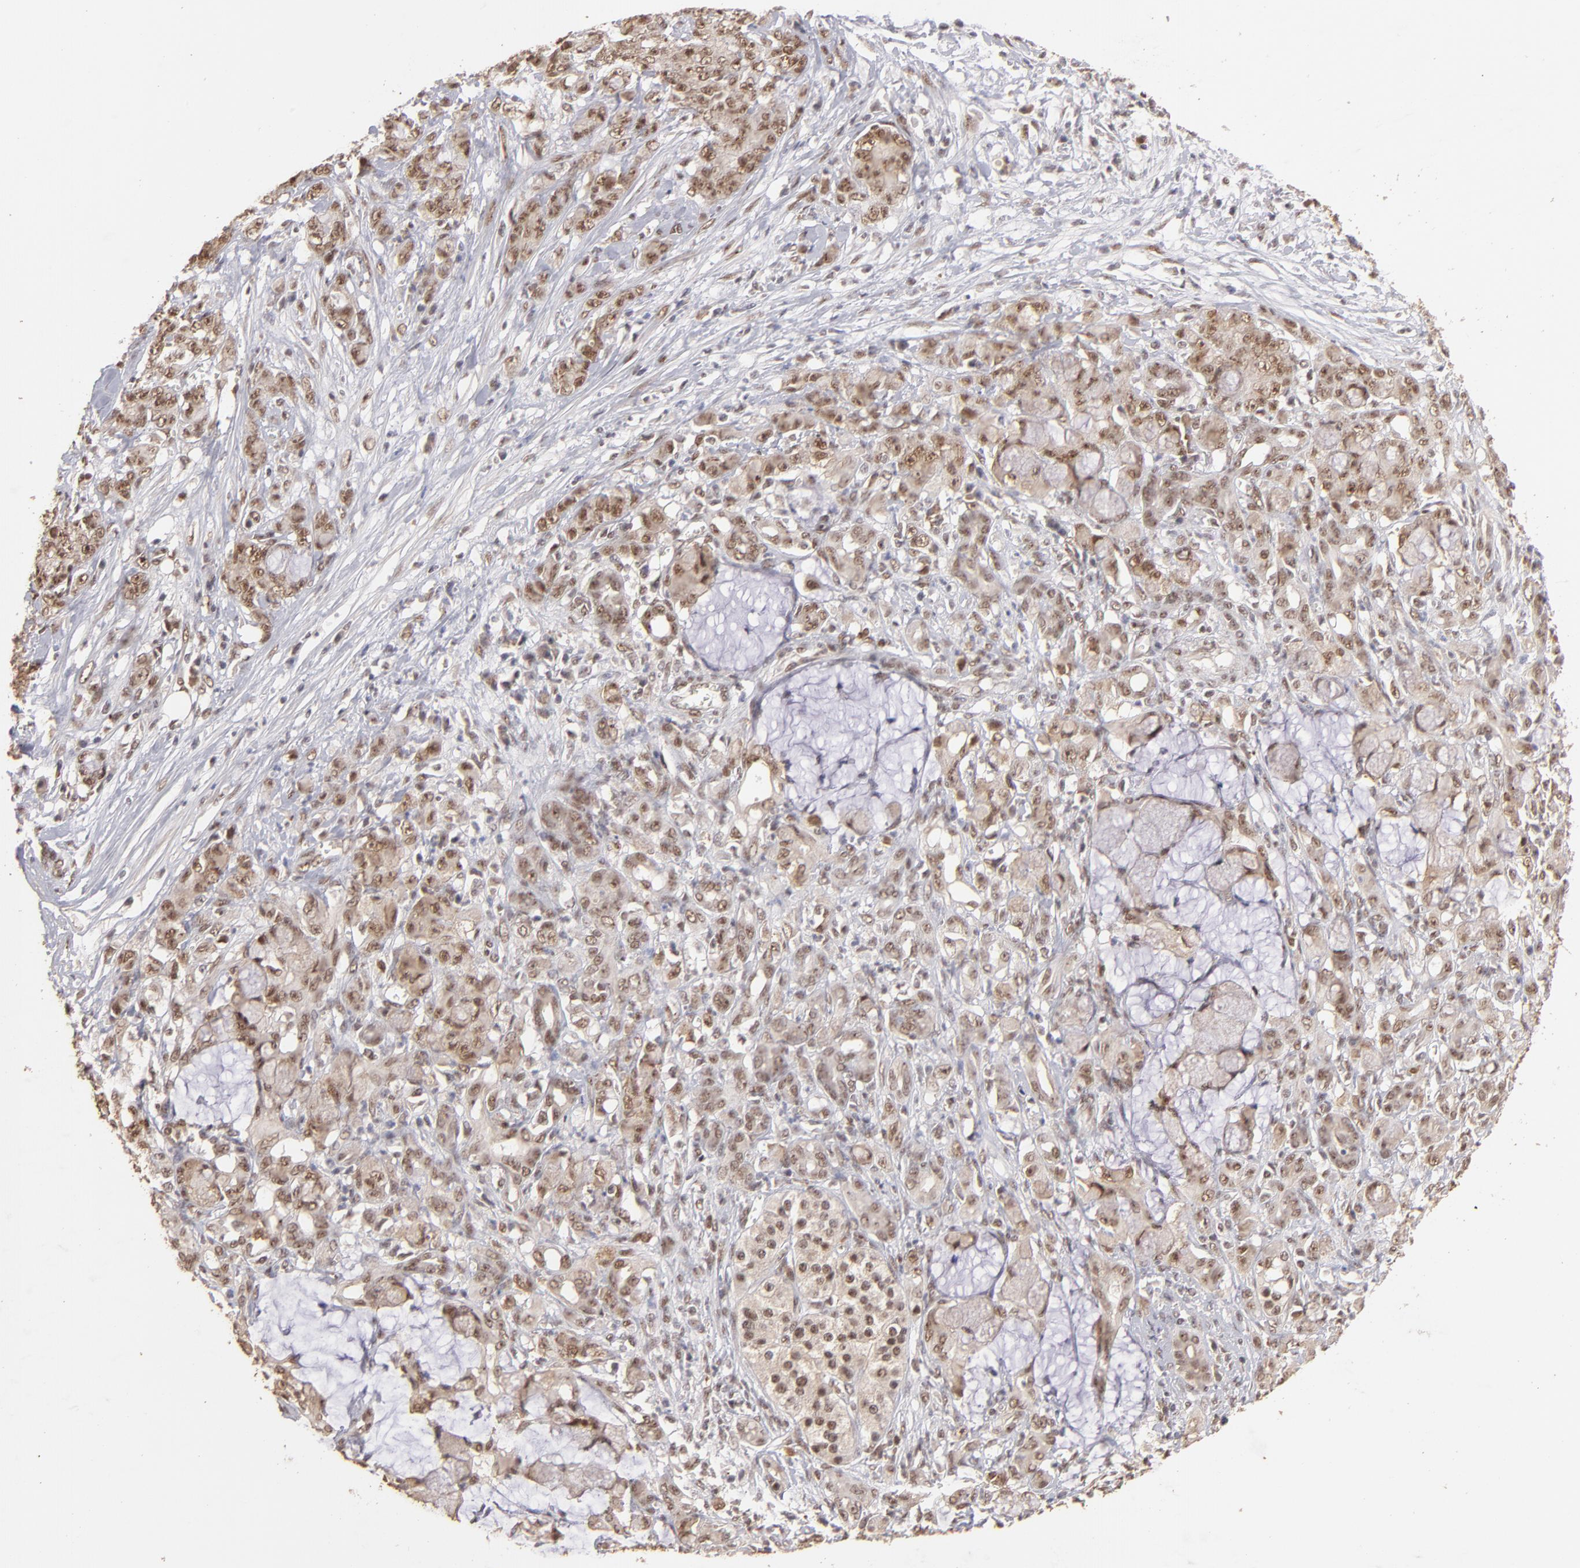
{"staining": {"intensity": "weak", "quantity": ">75%", "location": "cytoplasmic/membranous,nuclear"}, "tissue": "pancreatic cancer", "cell_type": "Tumor cells", "image_type": "cancer", "snomed": [{"axis": "morphology", "description": "Adenocarcinoma, NOS"}, {"axis": "topography", "description": "Pancreas"}], "caption": "An image of human adenocarcinoma (pancreatic) stained for a protein exhibits weak cytoplasmic/membranous and nuclear brown staining in tumor cells. The staining is performed using DAB brown chromogen to label protein expression. The nuclei are counter-stained blue using hematoxylin.", "gene": "CLOCK", "patient": {"sex": "female", "age": 73}}